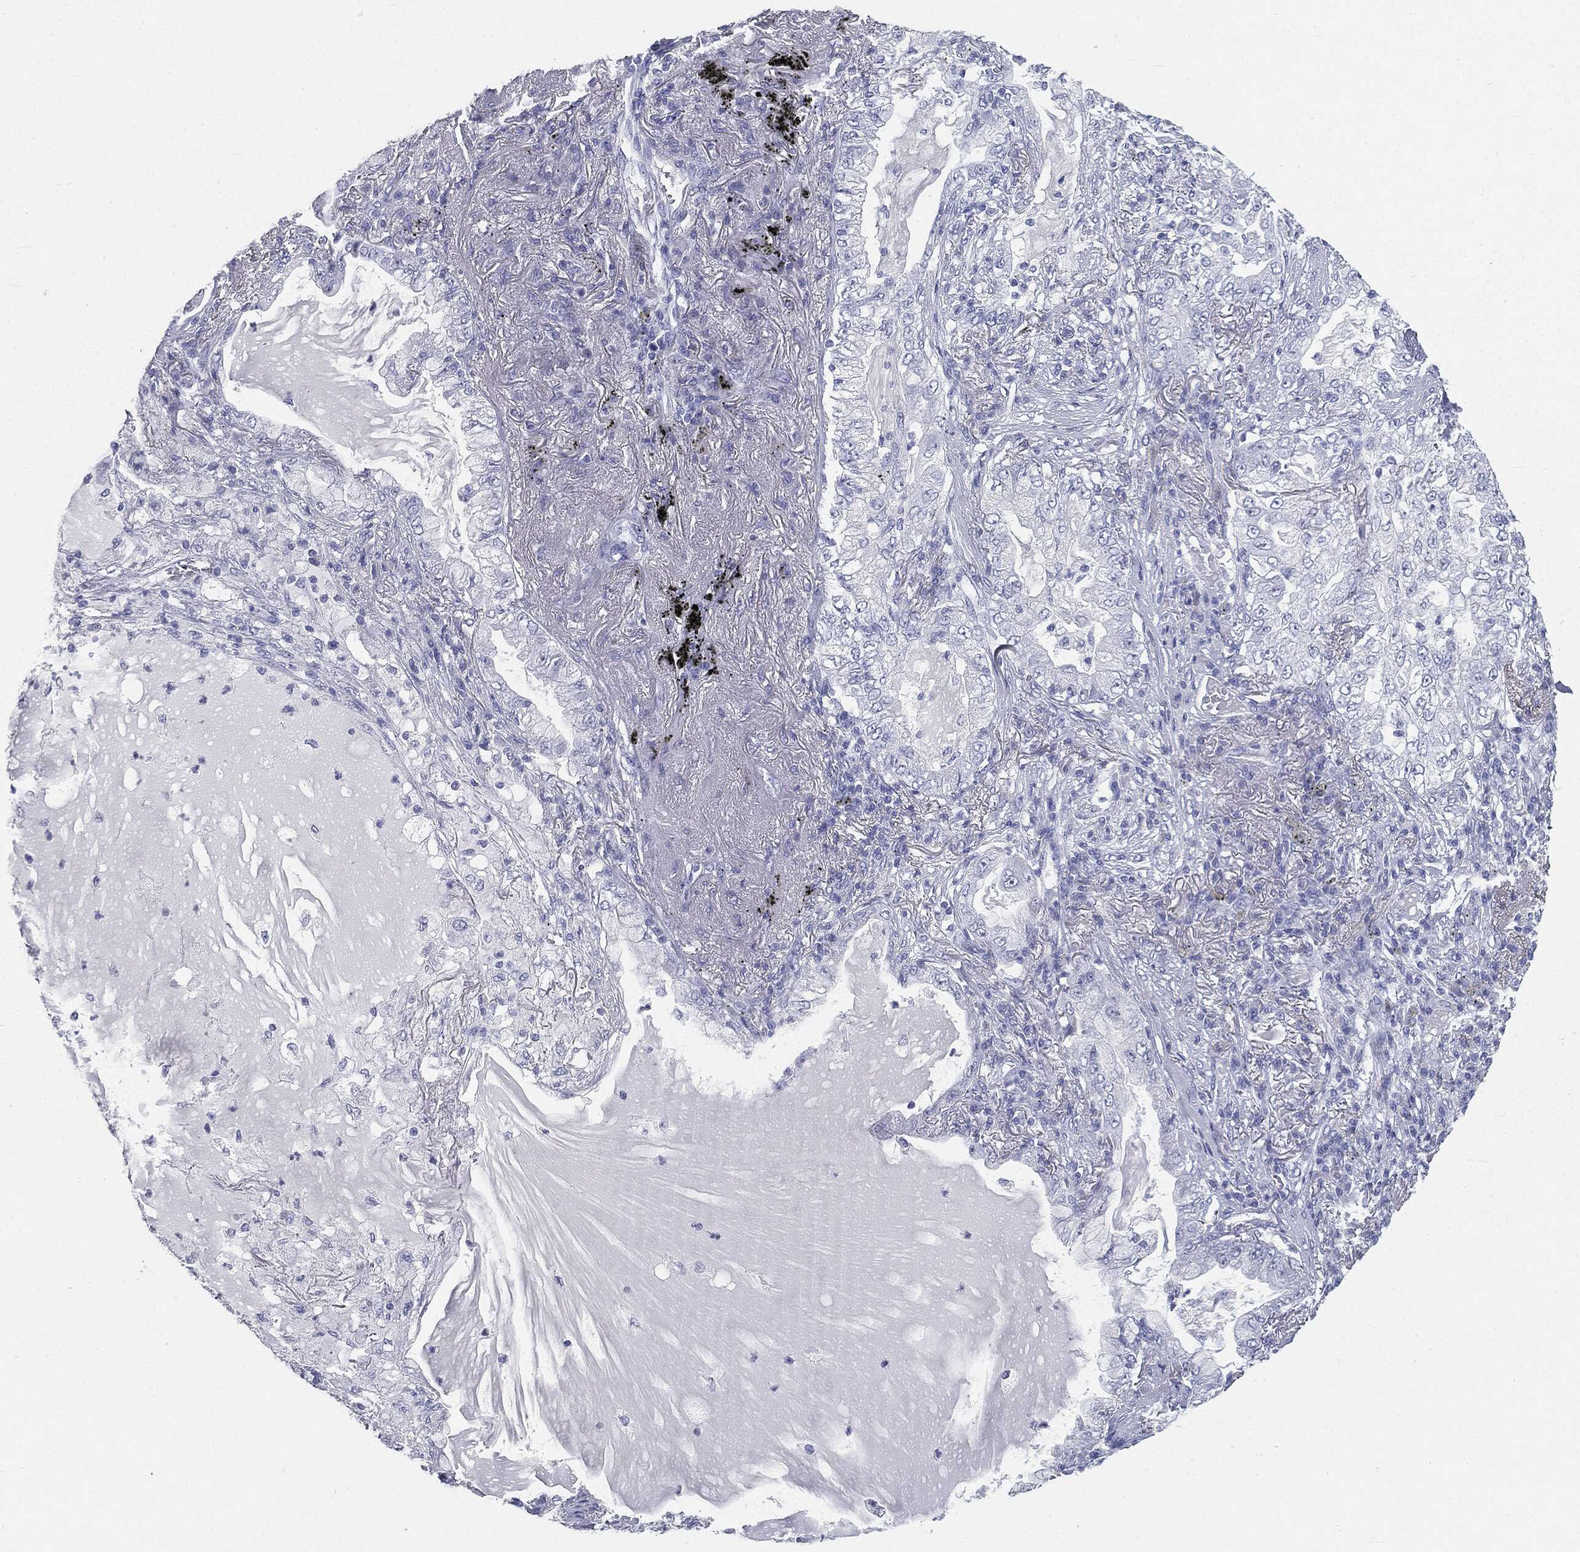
{"staining": {"intensity": "negative", "quantity": "none", "location": "none"}, "tissue": "lung cancer", "cell_type": "Tumor cells", "image_type": "cancer", "snomed": [{"axis": "morphology", "description": "Adenocarcinoma, NOS"}, {"axis": "topography", "description": "Lung"}], "caption": "This is a micrograph of immunohistochemistry staining of lung cancer, which shows no staining in tumor cells. (DAB immunohistochemistry with hematoxylin counter stain).", "gene": "CUZD1", "patient": {"sex": "female", "age": 73}}